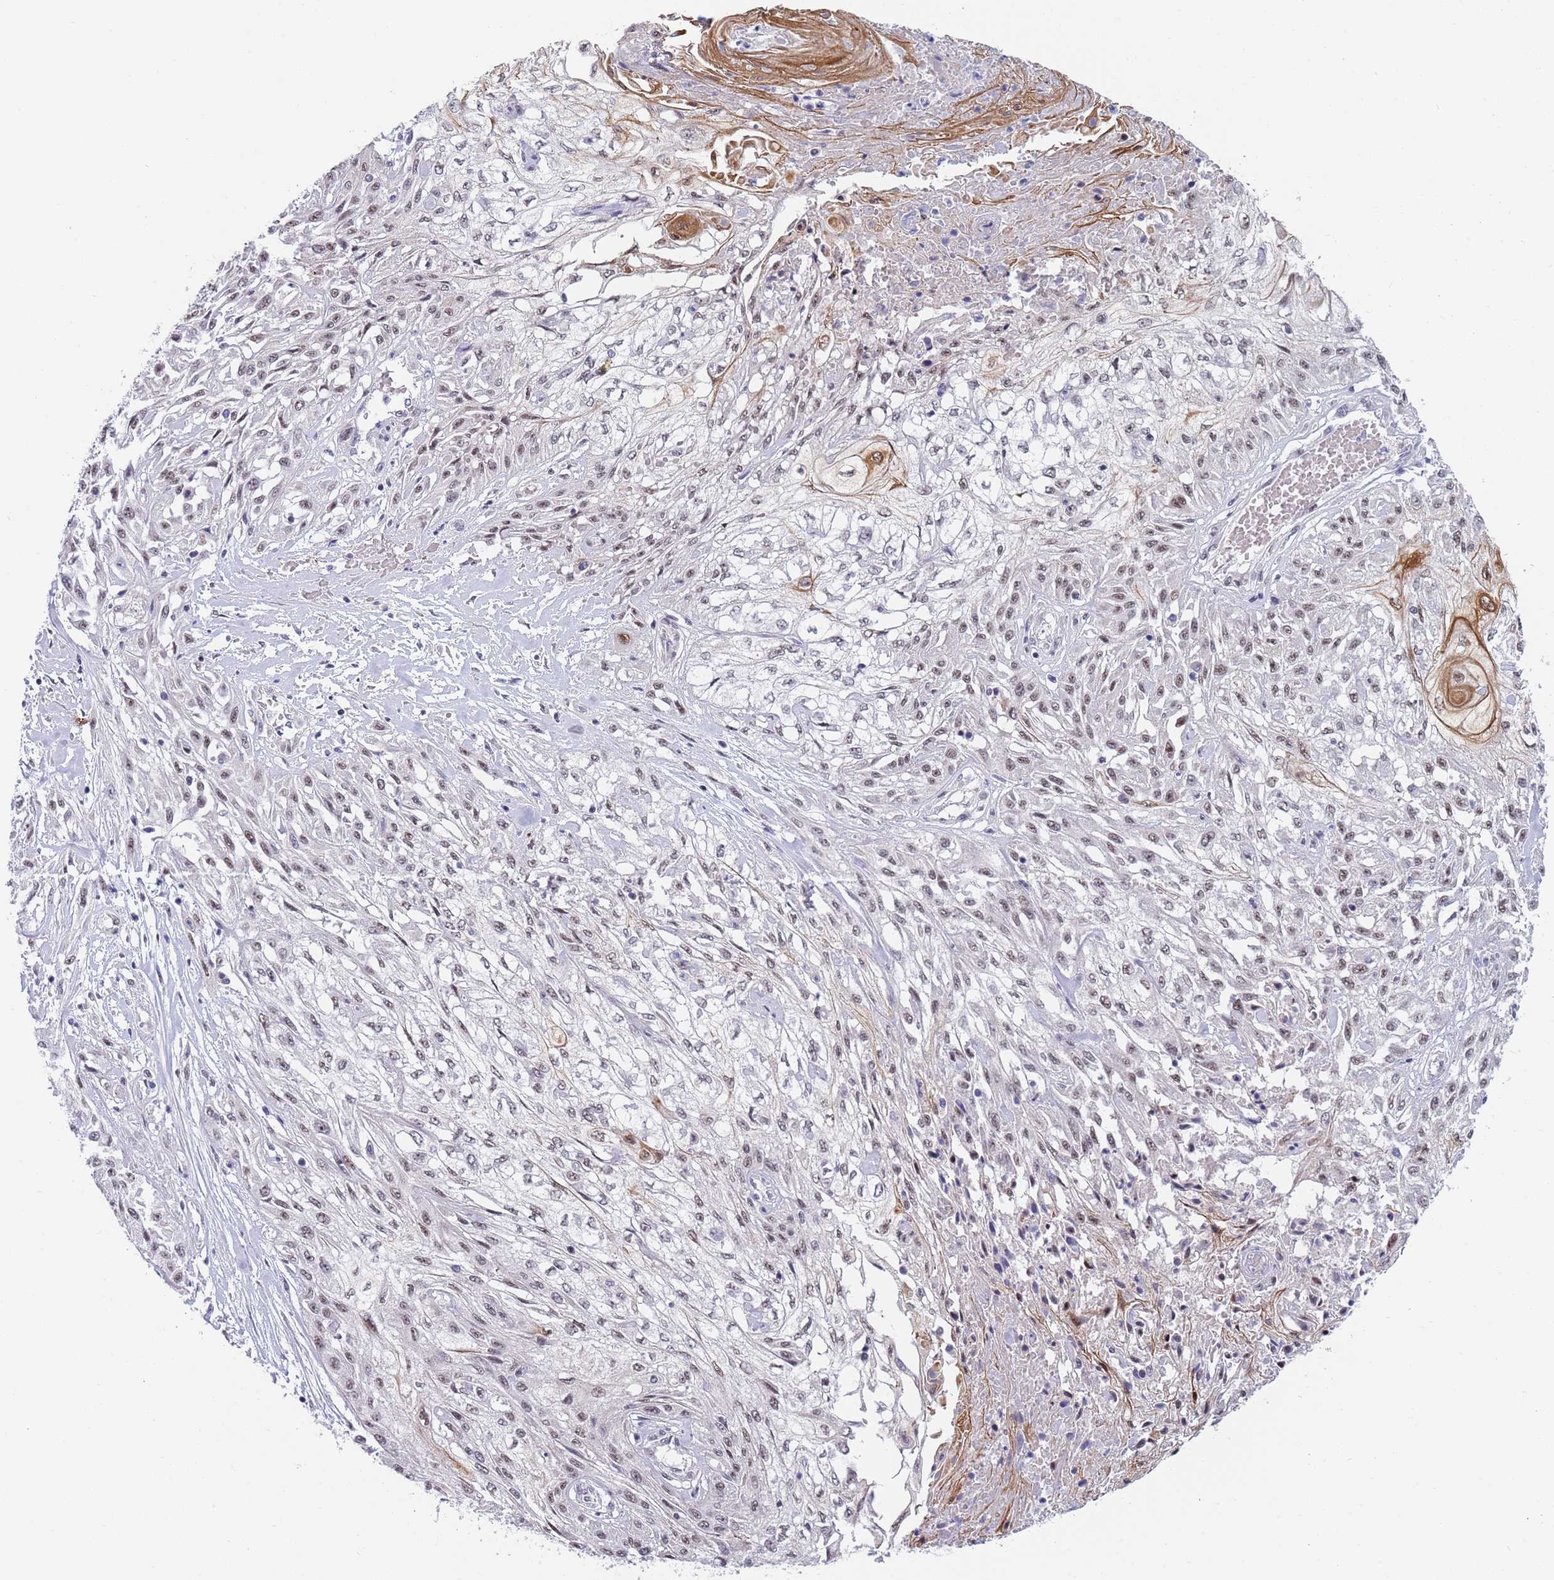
{"staining": {"intensity": "weak", "quantity": "<25%", "location": "nuclear"}, "tissue": "skin cancer", "cell_type": "Tumor cells", "image_type": "cancer", "snomed": [{"axis": "morphology", "description": "Squamous cell carcinoma, NOS"}, {"axis": "morphology", "description": "Squamous cell carcinoma, metastatic, NOS"}, {"axis": "topography", "description": "Skin"}, {"axis": "topography", "description": "Lymph node"}], "caption": "Immunohistochemistry (IHC) image of human skin cancer (metastatic squamous cell carcinoma) stained for a protein (brown), which displays no expression in tumor cells. (Immunohistochemistry (IHC), brightfield microscopy, high magnification).", "gene": "PLCL2", "patient": {"sex": "male", "age": 75}}